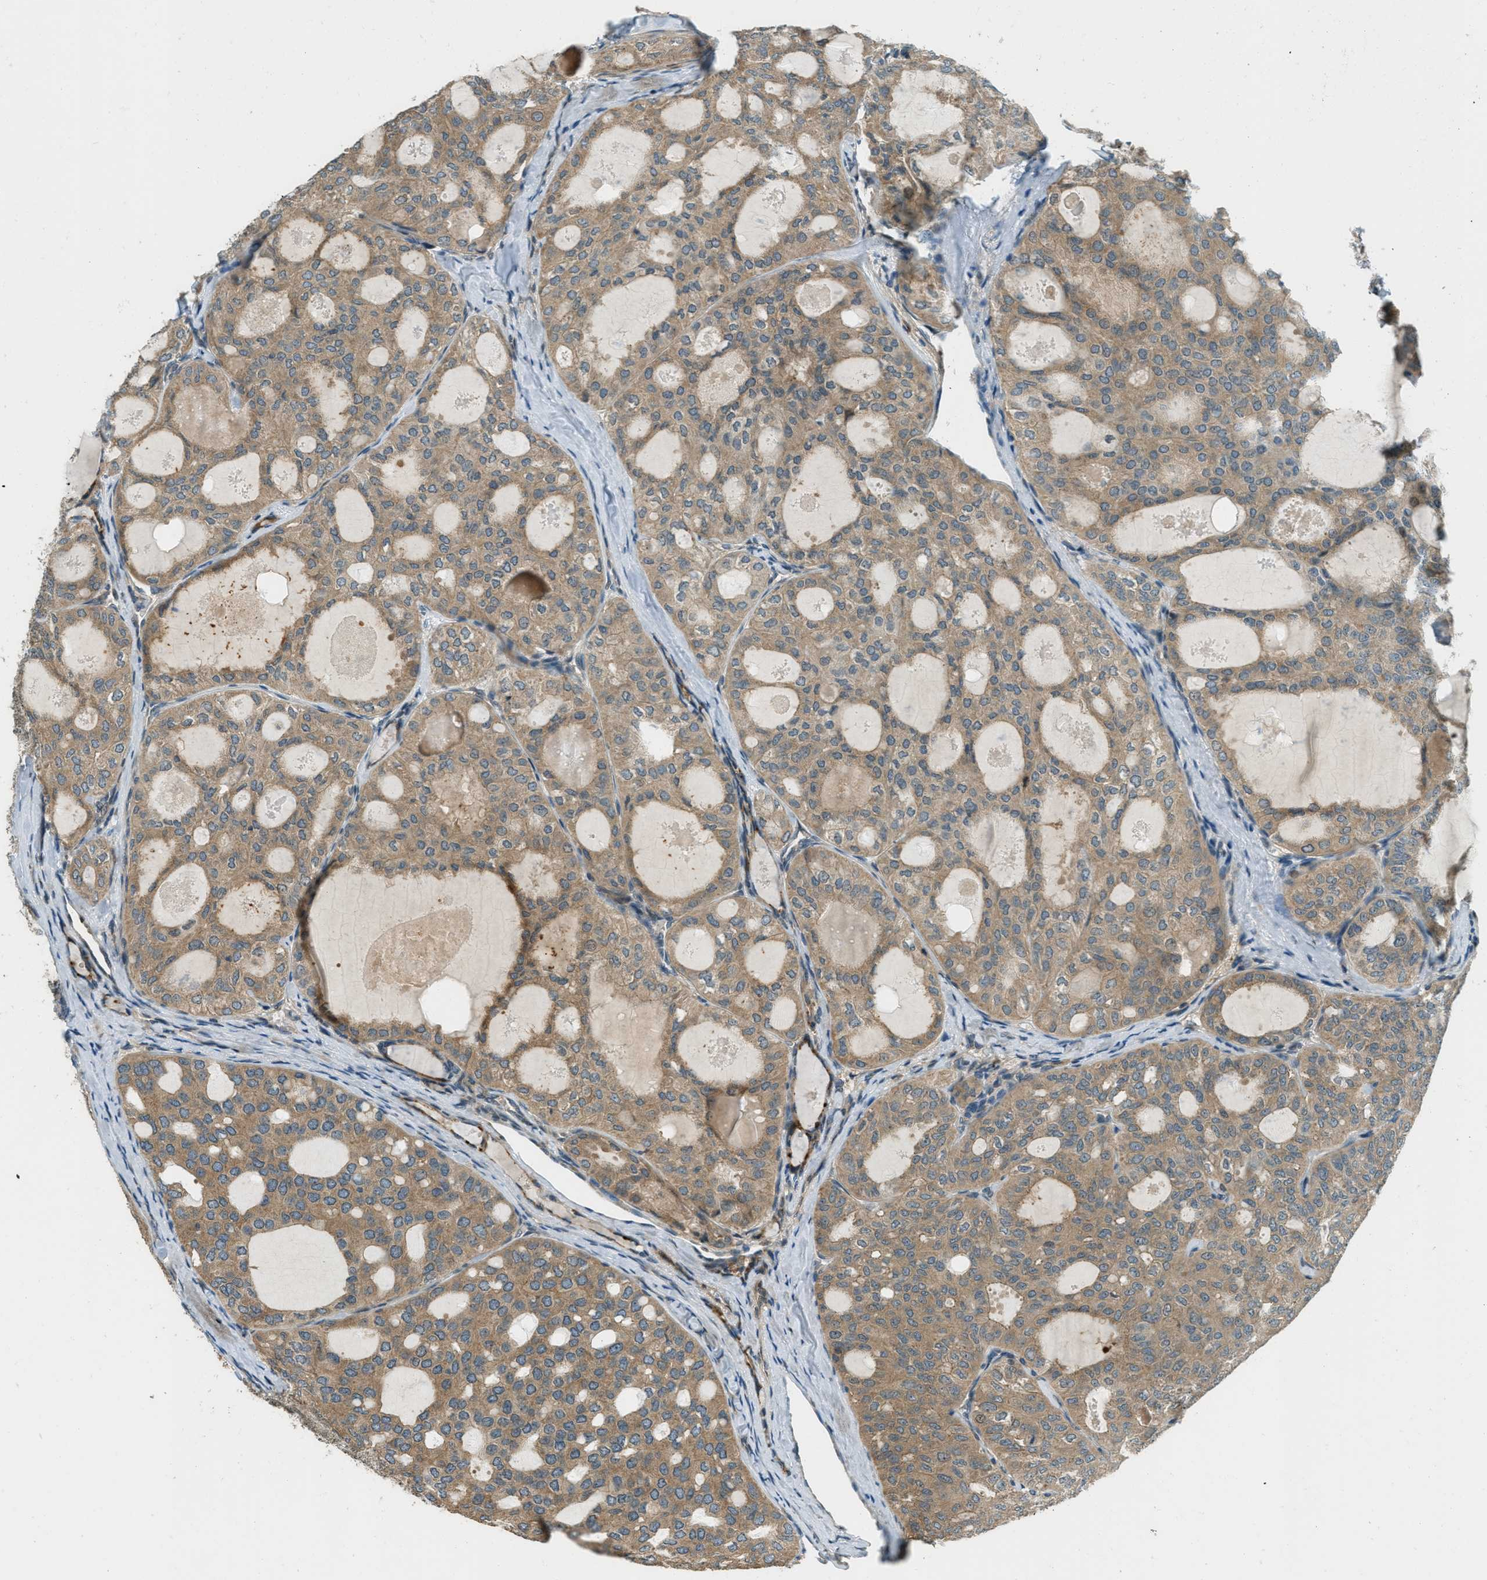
{"staining": {"intensity": "moderate", "quantity": ">75%", "location": "cytoplasmic/membranous"}, "tissue": "thyroid cancer", "cell_type": "Tumor cells", "image_type": "cancer", "snomed": [{"axis": "morphology", "description": "Follicular adenoma carcinoma, NOS"}, {"axis": "topography", "description": "Thyroid gland"}], "caption": "DAB immunohistochemical staining of human thyroid cancer displays moderate cytoplasmic/membranous protein expression in about >75% of tumor cells.", "gene": "PTPN23", "patient": {"sex": "male", "age": 75}}